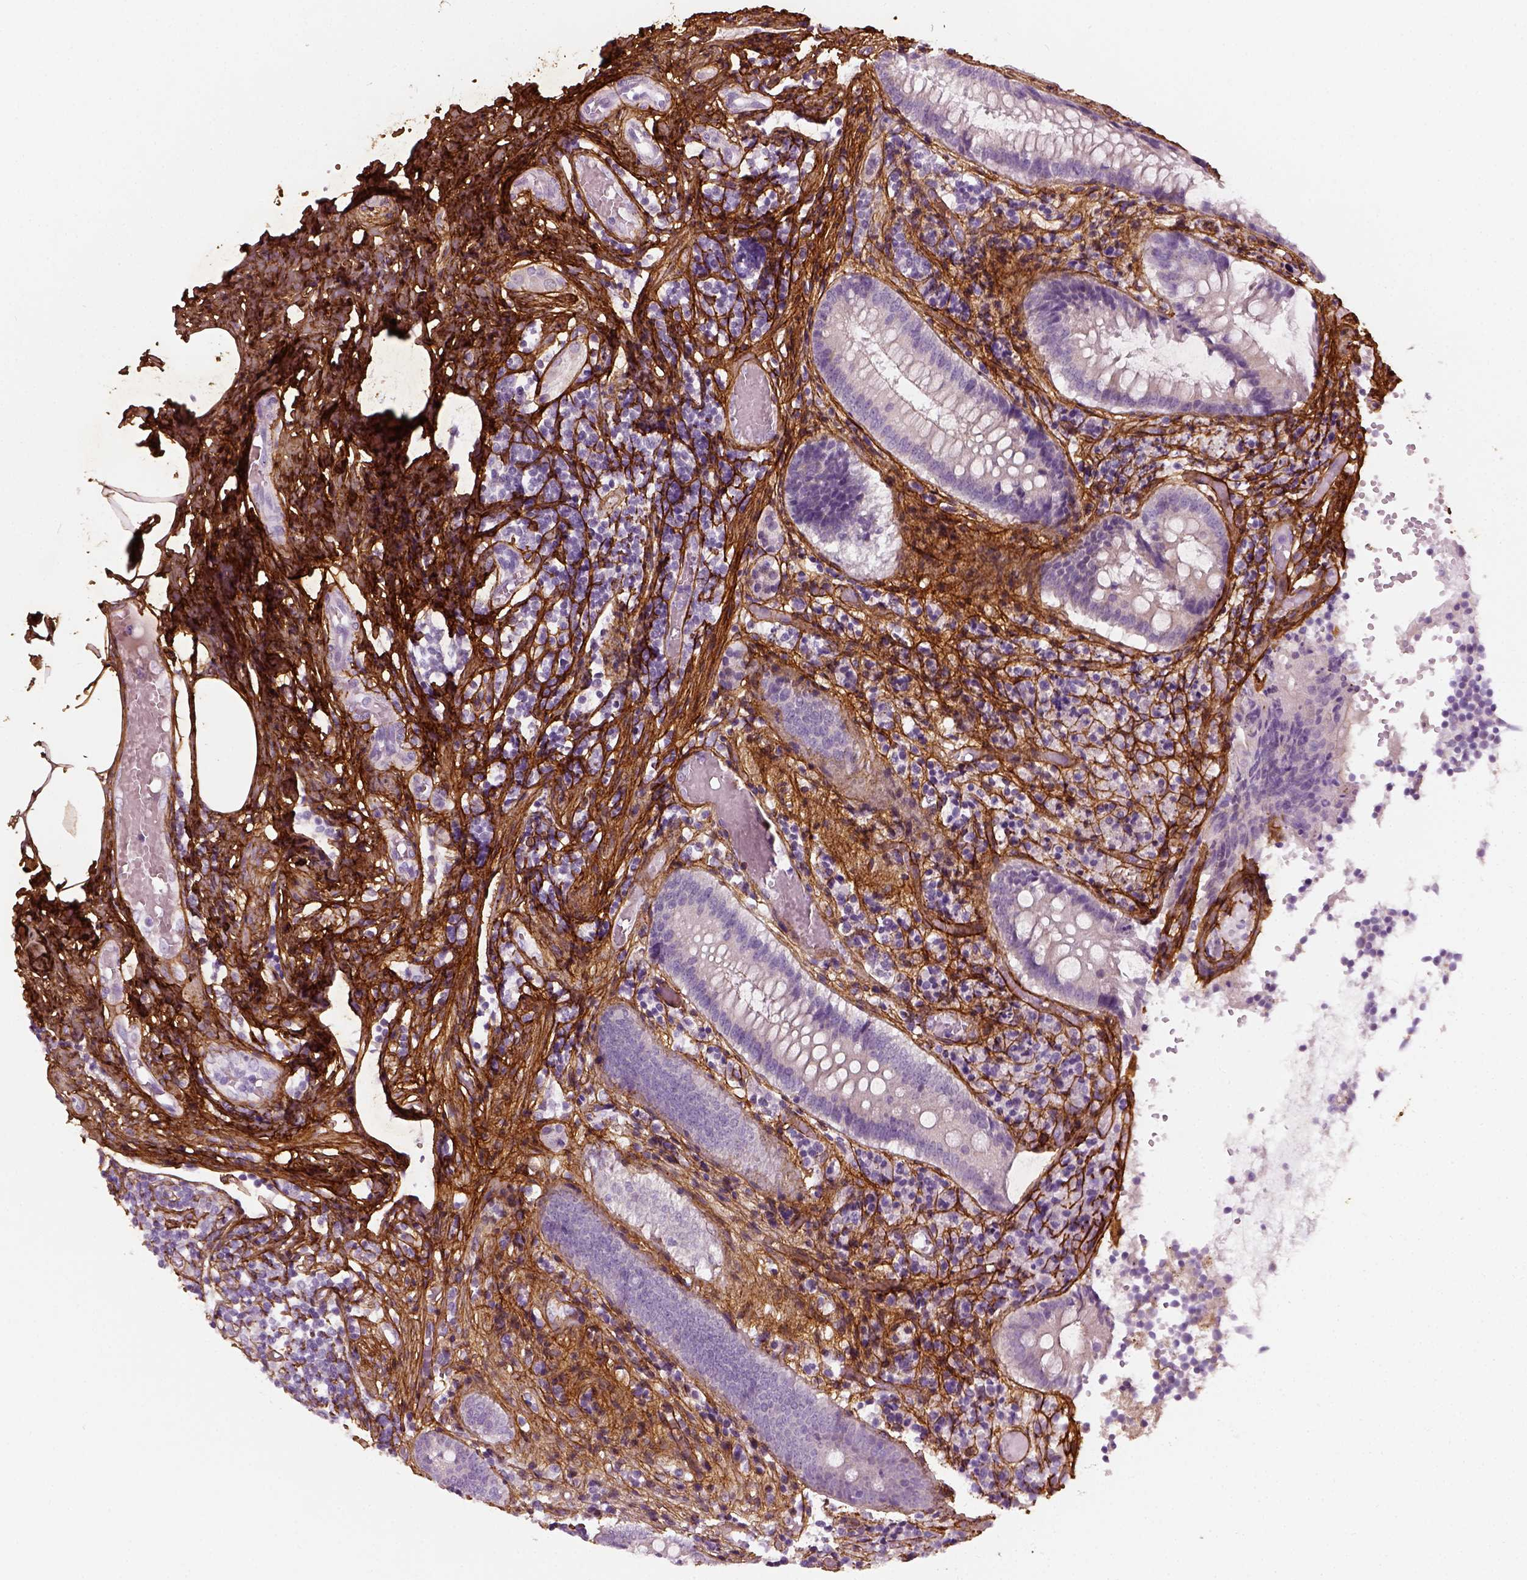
{"staining": {"intensity": "negative", "quantity": "none", "location": "none"}, "tissue": "appendix", "cell_type": "Glandular cells", "image_type": "normal", "snomed": [{"axis": "morphology", "description": "Normal tissue, NOS"}, {"axis": "topography", "description": "Appendix"}], "caption": "Immunohistochemistry image of benign appendix: appendix stained with DAB (3,3'-diaminobenzidine) reveals no significant protein staining in glandular cells. The staining is performed using DAB (3,3'-diaminobenzidine) brown chromogen with nuclei counter-stained in using hematoxylin.", "gene": "COL6A2", "patient": {"sex": "female", "age": 32}}